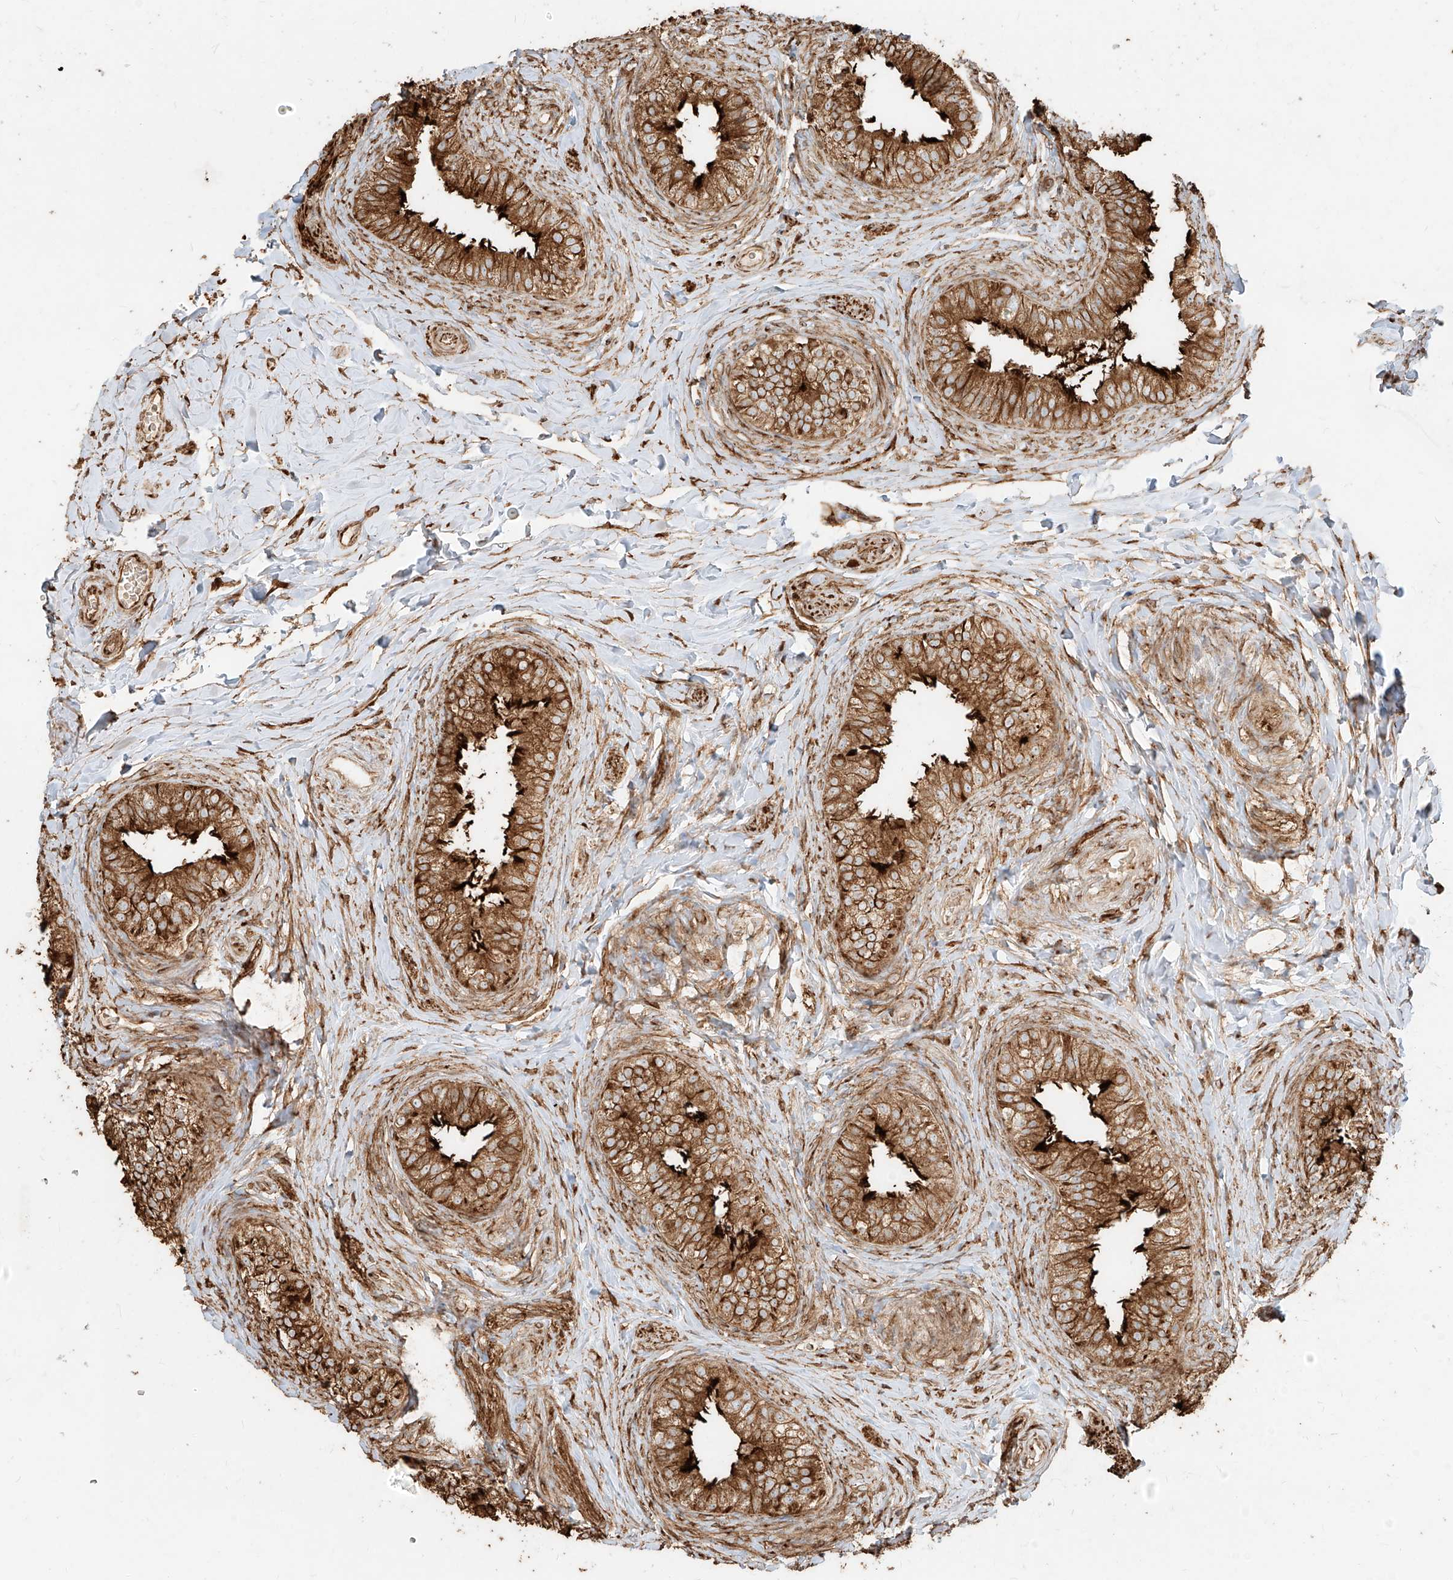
{"staining": {"intensity": "strong", "quantity": ">75%", "location": "cytoplasmic/membranous"}, "tissue": "epididymis", "cell_type": "Glandular cells", "image_type": "normal", "snomed": [{"axis": "morphology", "description": "Normal tissue, NOS"}, {"axis": "topography", "description": "Epididymis"}], "caption": "Protein positivity by IHC displays strong cytoplasmic/membranous staining in approximately >75% of glandular cells in normal epididymis.", "gene": "EFNB1", "patient": {"sex": "male", "age": 49}}